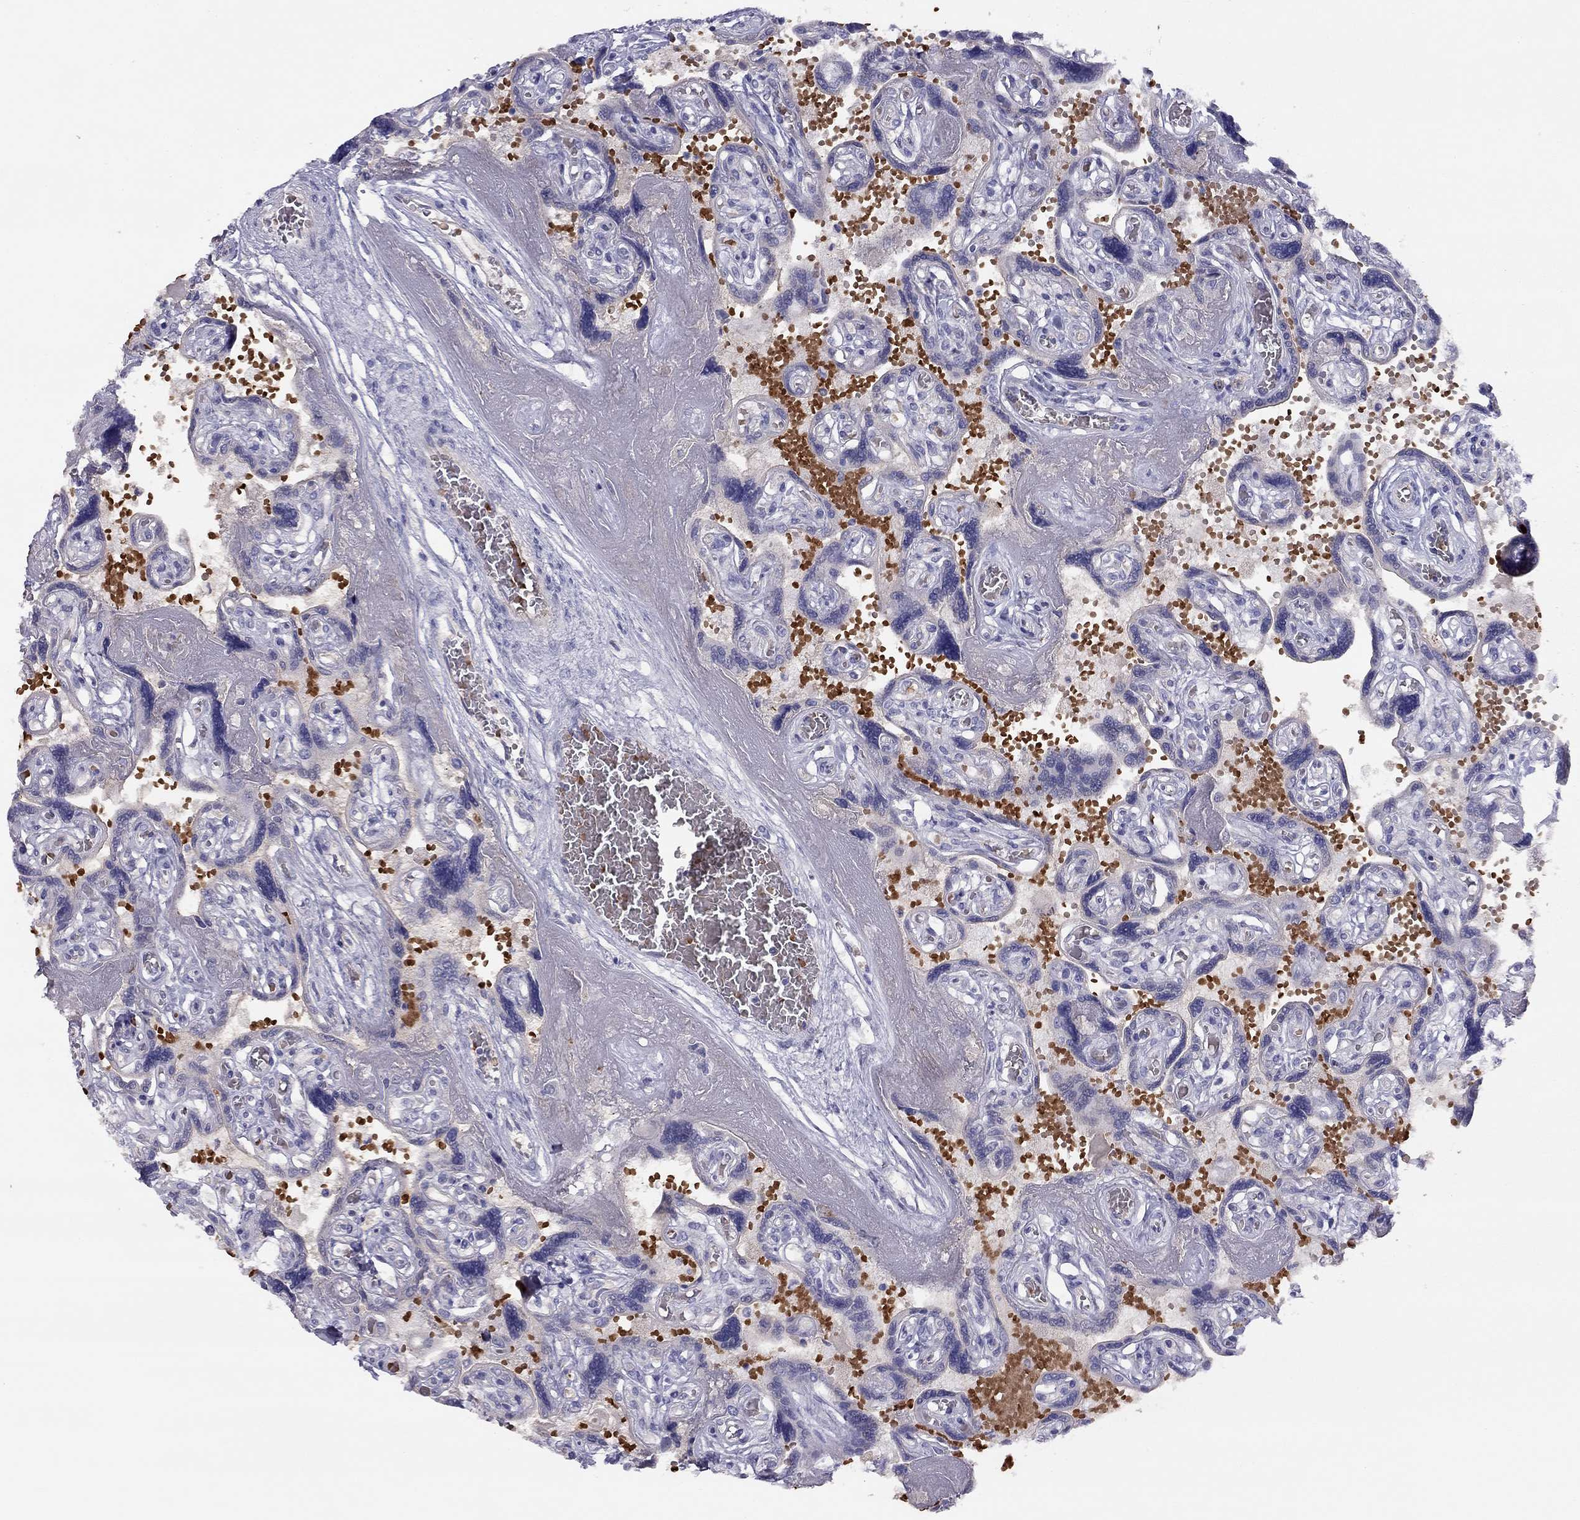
{"staining": {"intensity": "negative", "quantity": "none", "location": "none"}, "tissue": "placenta", "cell_type": "Decidual cells", "image_type": "normal", "snomed": [{"axis": "morphology", "description": "Normal tissue, NOS"}, {"axis": "topography", "description": "Placenta"}], "caption": "Placenta was stained to show a protein in brown. There is no significant expression in decidual cells. (Immunohistochemistry (ihc), brightfield microscopy, high magnification).", "gene": "RHCE", "patient": {"sex": "female", "age": 32}}